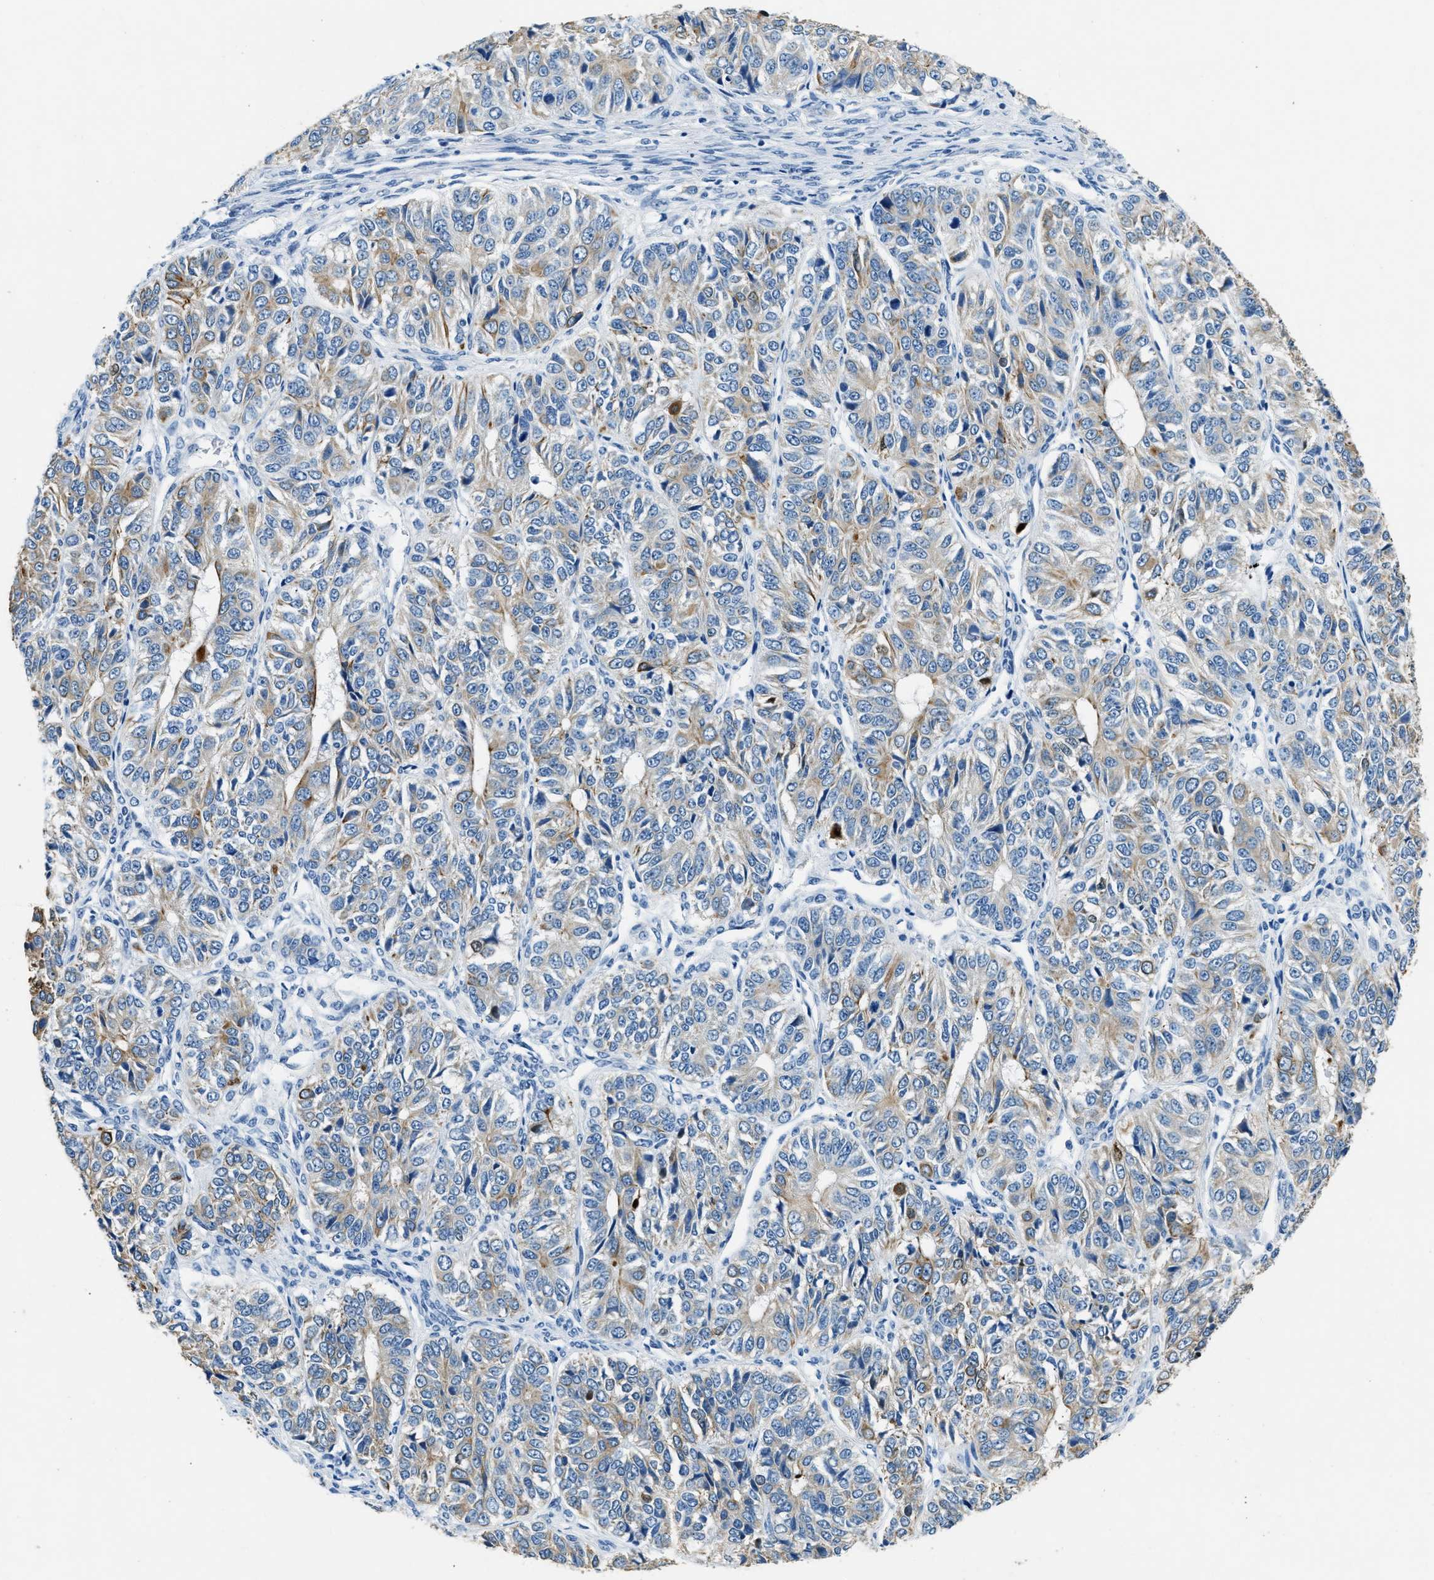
{"staining": {"intensity": "weak", "quantity": ">75%", "location": "cytoplasmic/membranous"}, "tissue": "ovarian cancer", "cell_type": "Tumor cells", "image_type": "cancer", "snomed": [{"axis": "morphology", "description": "Carcinoma, endometroid"}, {"axis": "topography", "description": "Ovary"}], "caption": "IHC photomicrograph of human endometroid carcinoma (ovarian) stained for a protein (brown), which demonstrates low levels of weak cytoplasmic/membranous positivity in about >75% of tumor cells.", "gene": "CFAP20", "patient": {"sex": "female", "age": 51}}